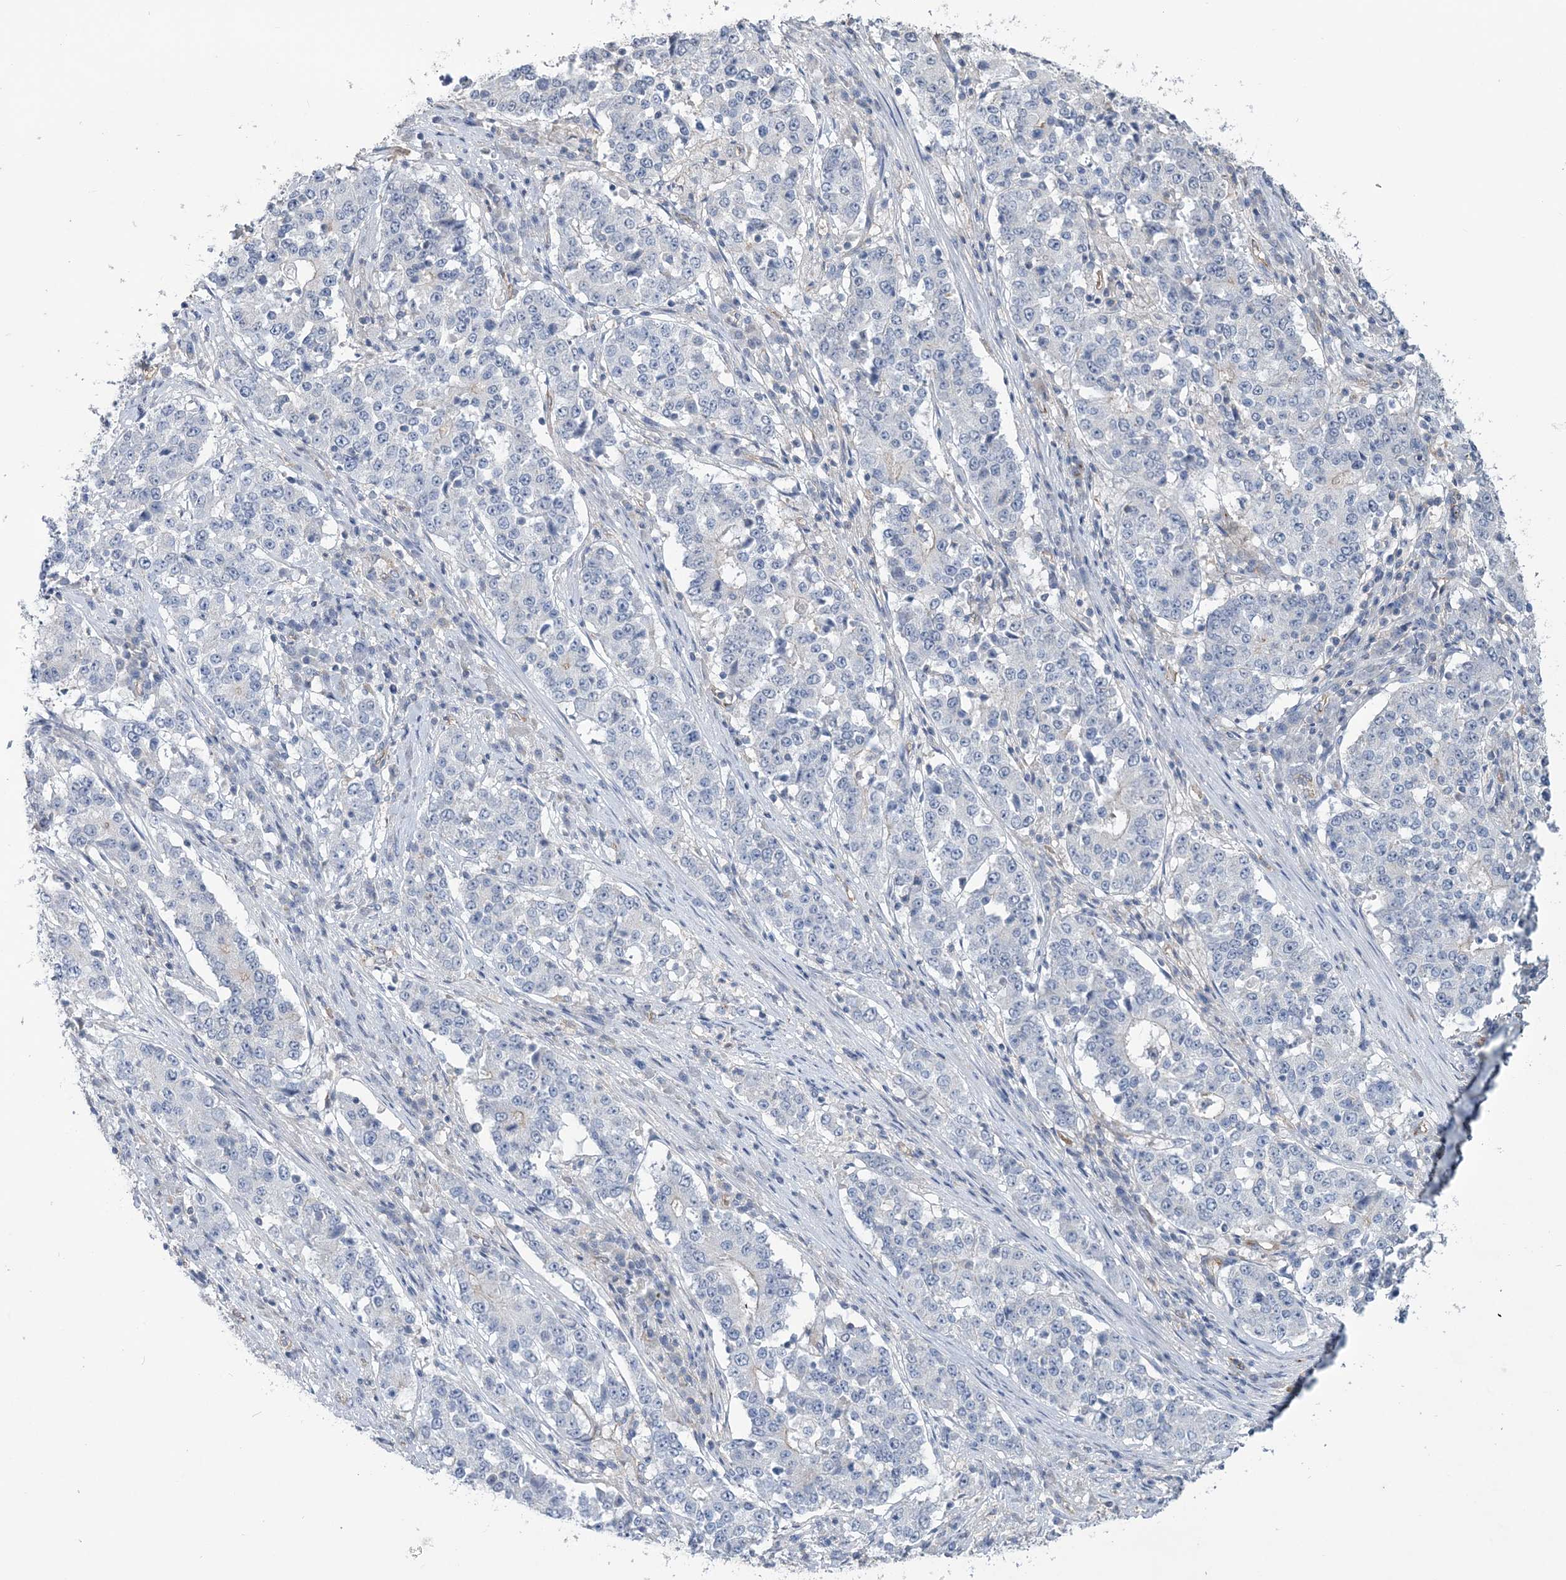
{"staining": {"intensity": "negative", "quantity": "none", "location": "none"}, "tissue": "stomach cancer", "cell_type": "Tumor cells", "image_type": "cancer", "snomed": [{"axis": "morphology", "description": "Adenocarcinoma, NOS"}, {"axis": "topography", "description": "Stomach"}], "caption": "This is a histopathology image of IHC staining of stomach cancer (adenocarcinoma), which shows no staining in tumor cells.", "gene": "RAB11FIP5", "patient": {"sex": "male", "age": 59}}